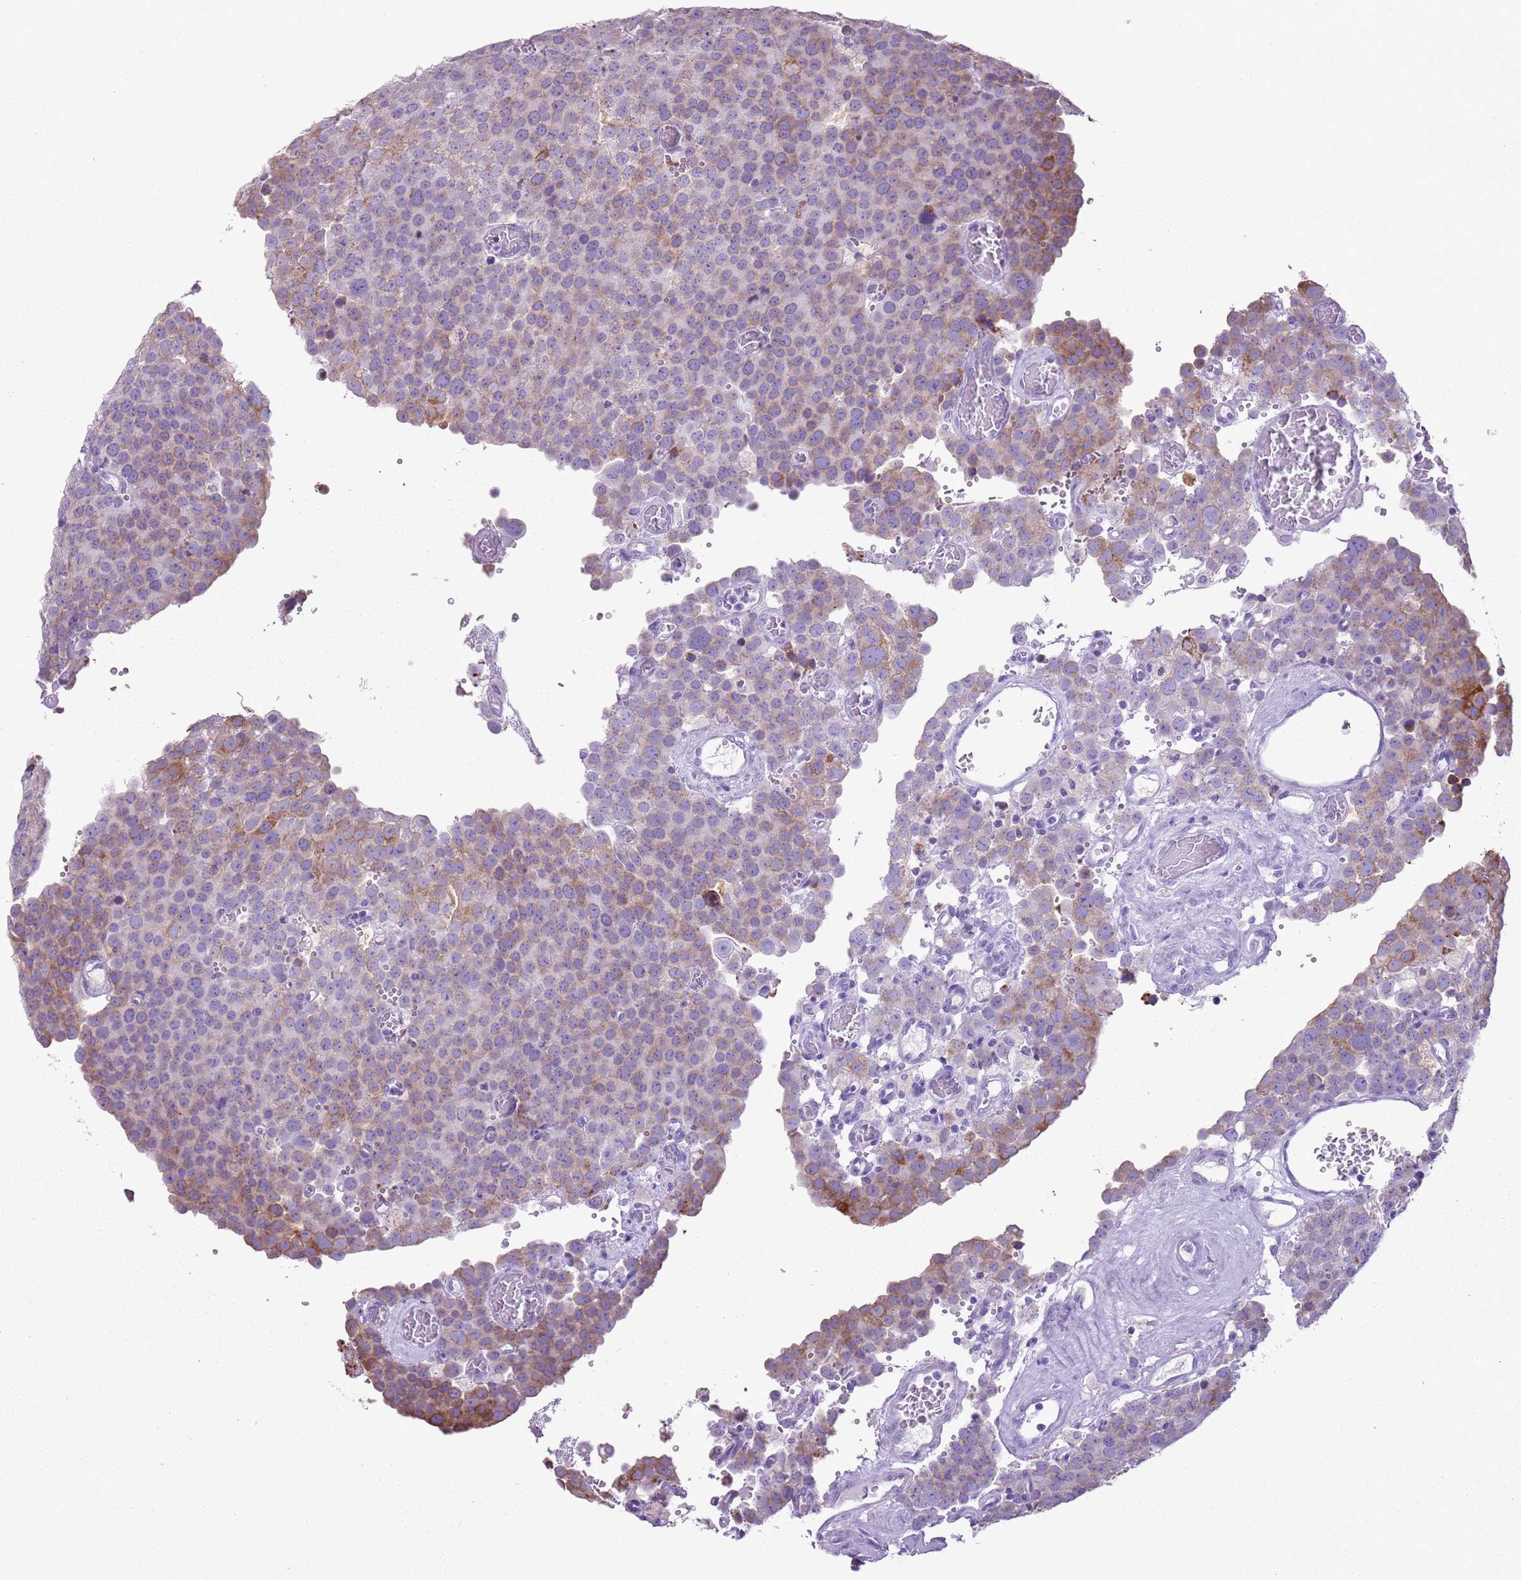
{"staining": {"intensity": "moderate", "quantity": "25%-75%", "location": "cytoplasmic/membranous"}, "tissue": "testis cancer", "cell_type": "Tumor cells", "image_type": "cancer", "snomed": [{"axis": "morphology", "description": "Normal tissue, NOS"}, {"axis": "morphology", "description": "Seminoma, NOS"}, {"axis": "topography", "description": "Testis"}], "caption": "Human testis seminoma stained with a protein marker demonstrates moderate staining in tumor cells.", "gene": "HYOU1", "patient": {"sex": "male", "age": 71}}